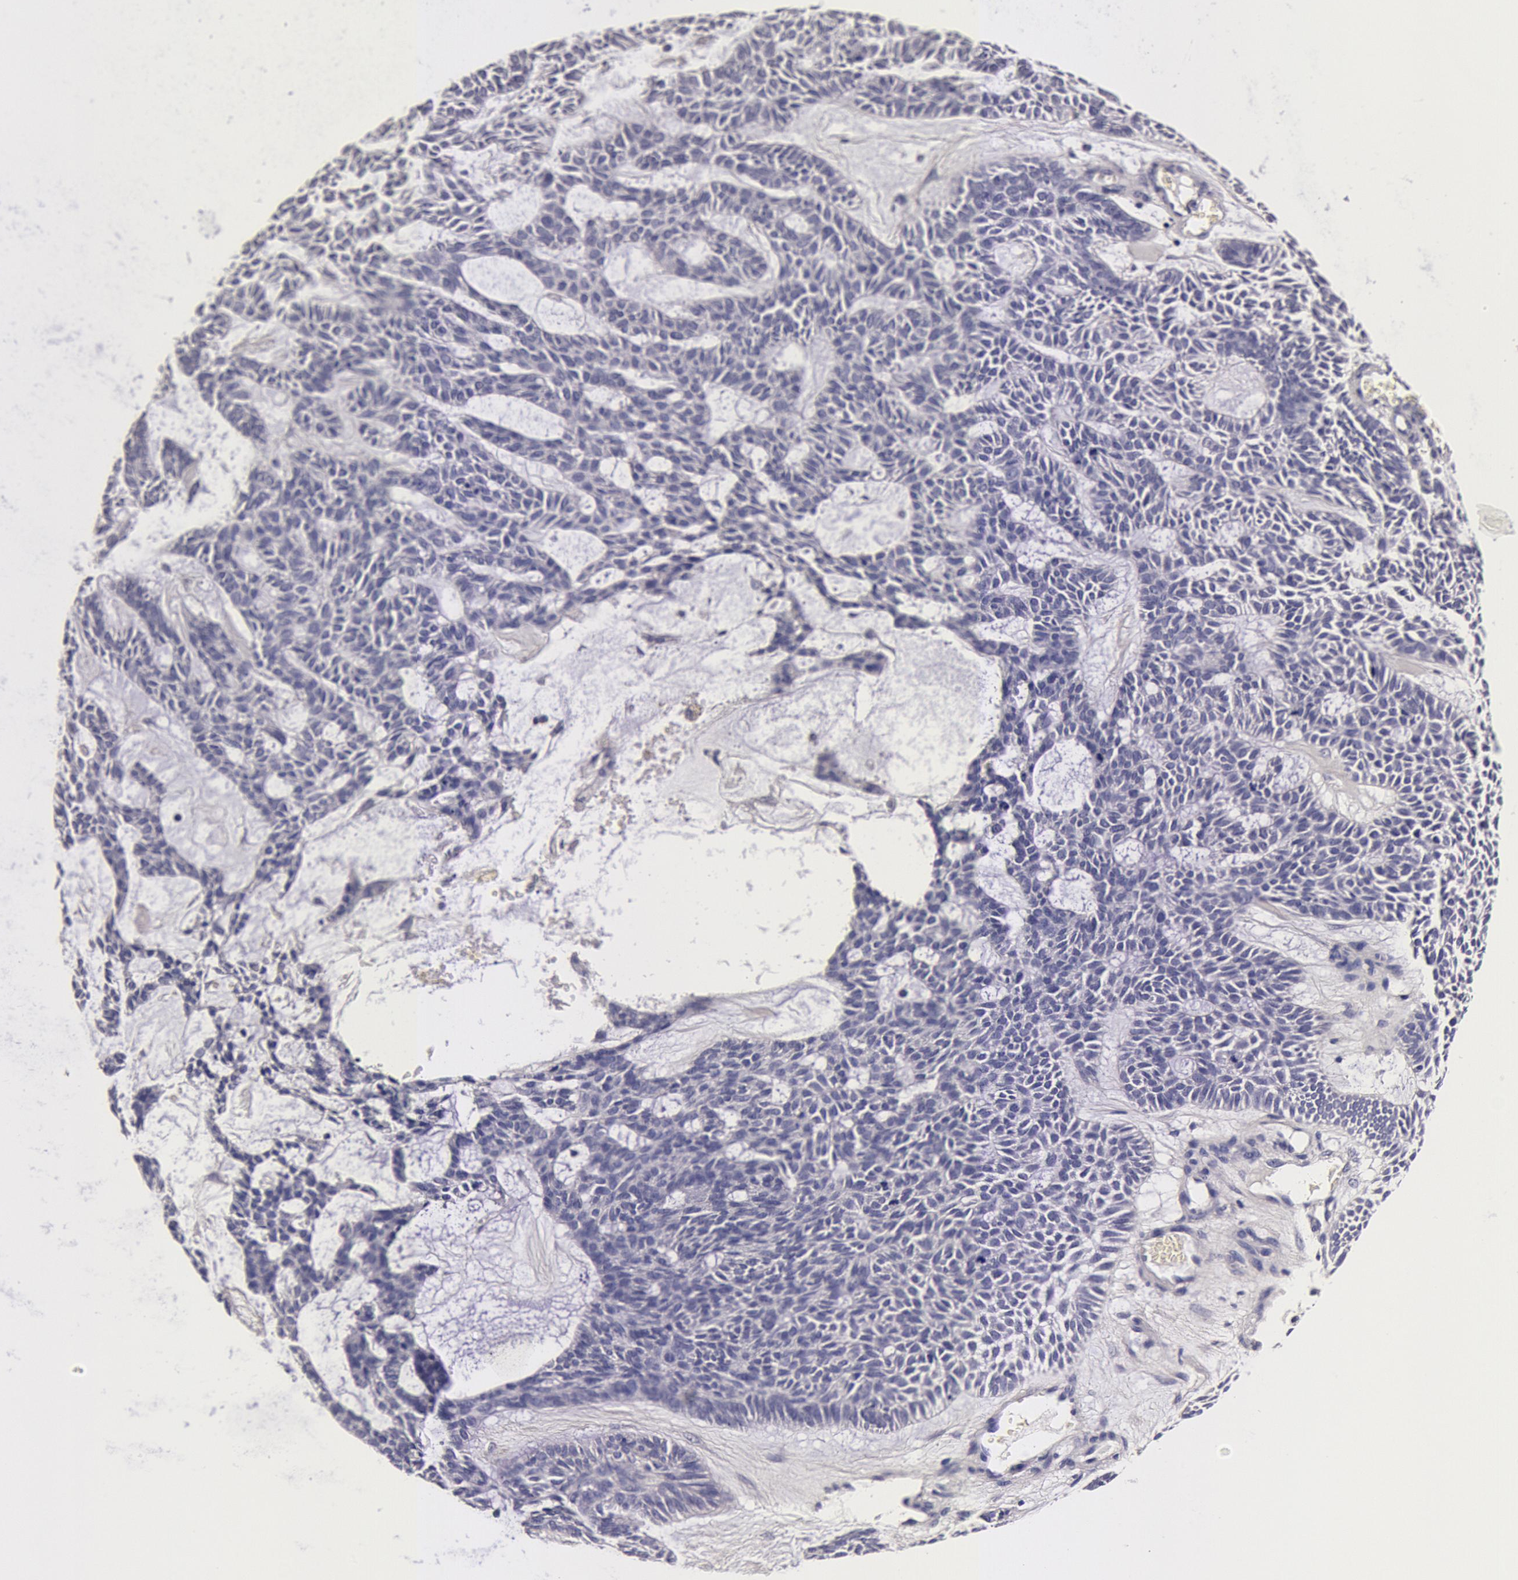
{"staining": {"intensity": "negative", "quantity": "none", "location": "none"}, "tissue": "skin cancer", "cell_type": "Tumor cells", "image_type": "cancer", "snomed": [{"axis": "morphology", "description": "Basal cell carcinoma"}, {"axis": "topography", "description": "Skin"}], "caption": "An image of skin cancer (basal cell carcinoma) stained for a protein exhibits no brown staining in tumor cells. Brightfield microscopy of immunohistochemistry (IHC) stained with DAB (brown) and hematoxylin (blue), captured at high magnification.", "gene": "CCDC22", "patient": {"sex": "male", "age": 75}}